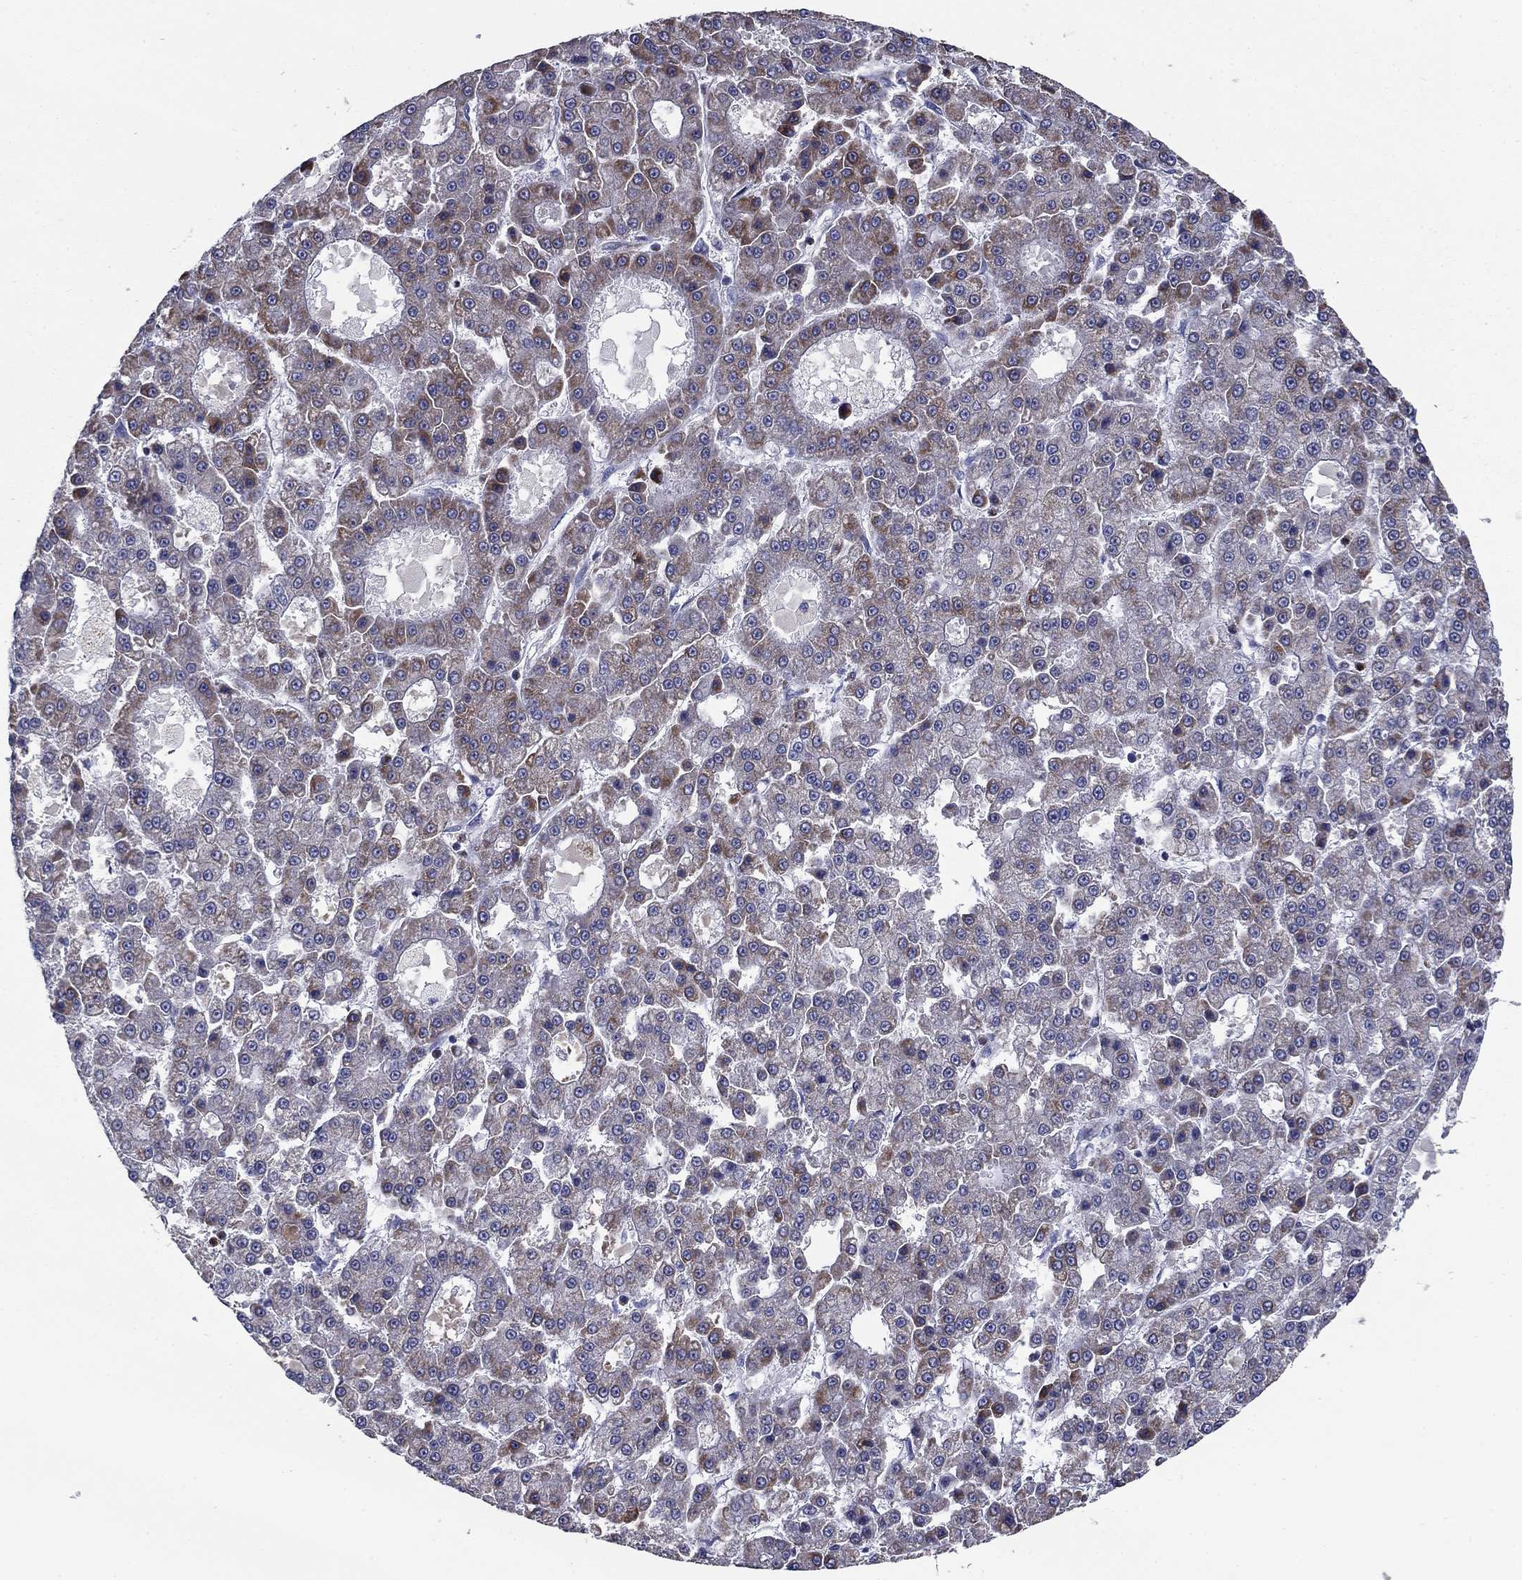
{"staining": {"intensity": "moderate", "quantity": "25%-75%", "location": "cytoplasmic/membranous"}, "tissue": "liver cancer", "cell_type": "Tumor cells", "image_type": "cancer", "snomed": [{"axis": "morphology", "description": "Carcinoma, Hepatocellular, NOS"}, {"axis": "topography", "description": "Liver"}], "caption": "Immunohistochemistry image of human liver hepatocellular carcinoma stained for a protein (brown), which shows medium levels of moderate cytoplasmic/membranous expression in approximately 25%-75% of tumor cells.", "gene": "NDUFA4L2", "patient": {"sex": "male", "age": 70}}